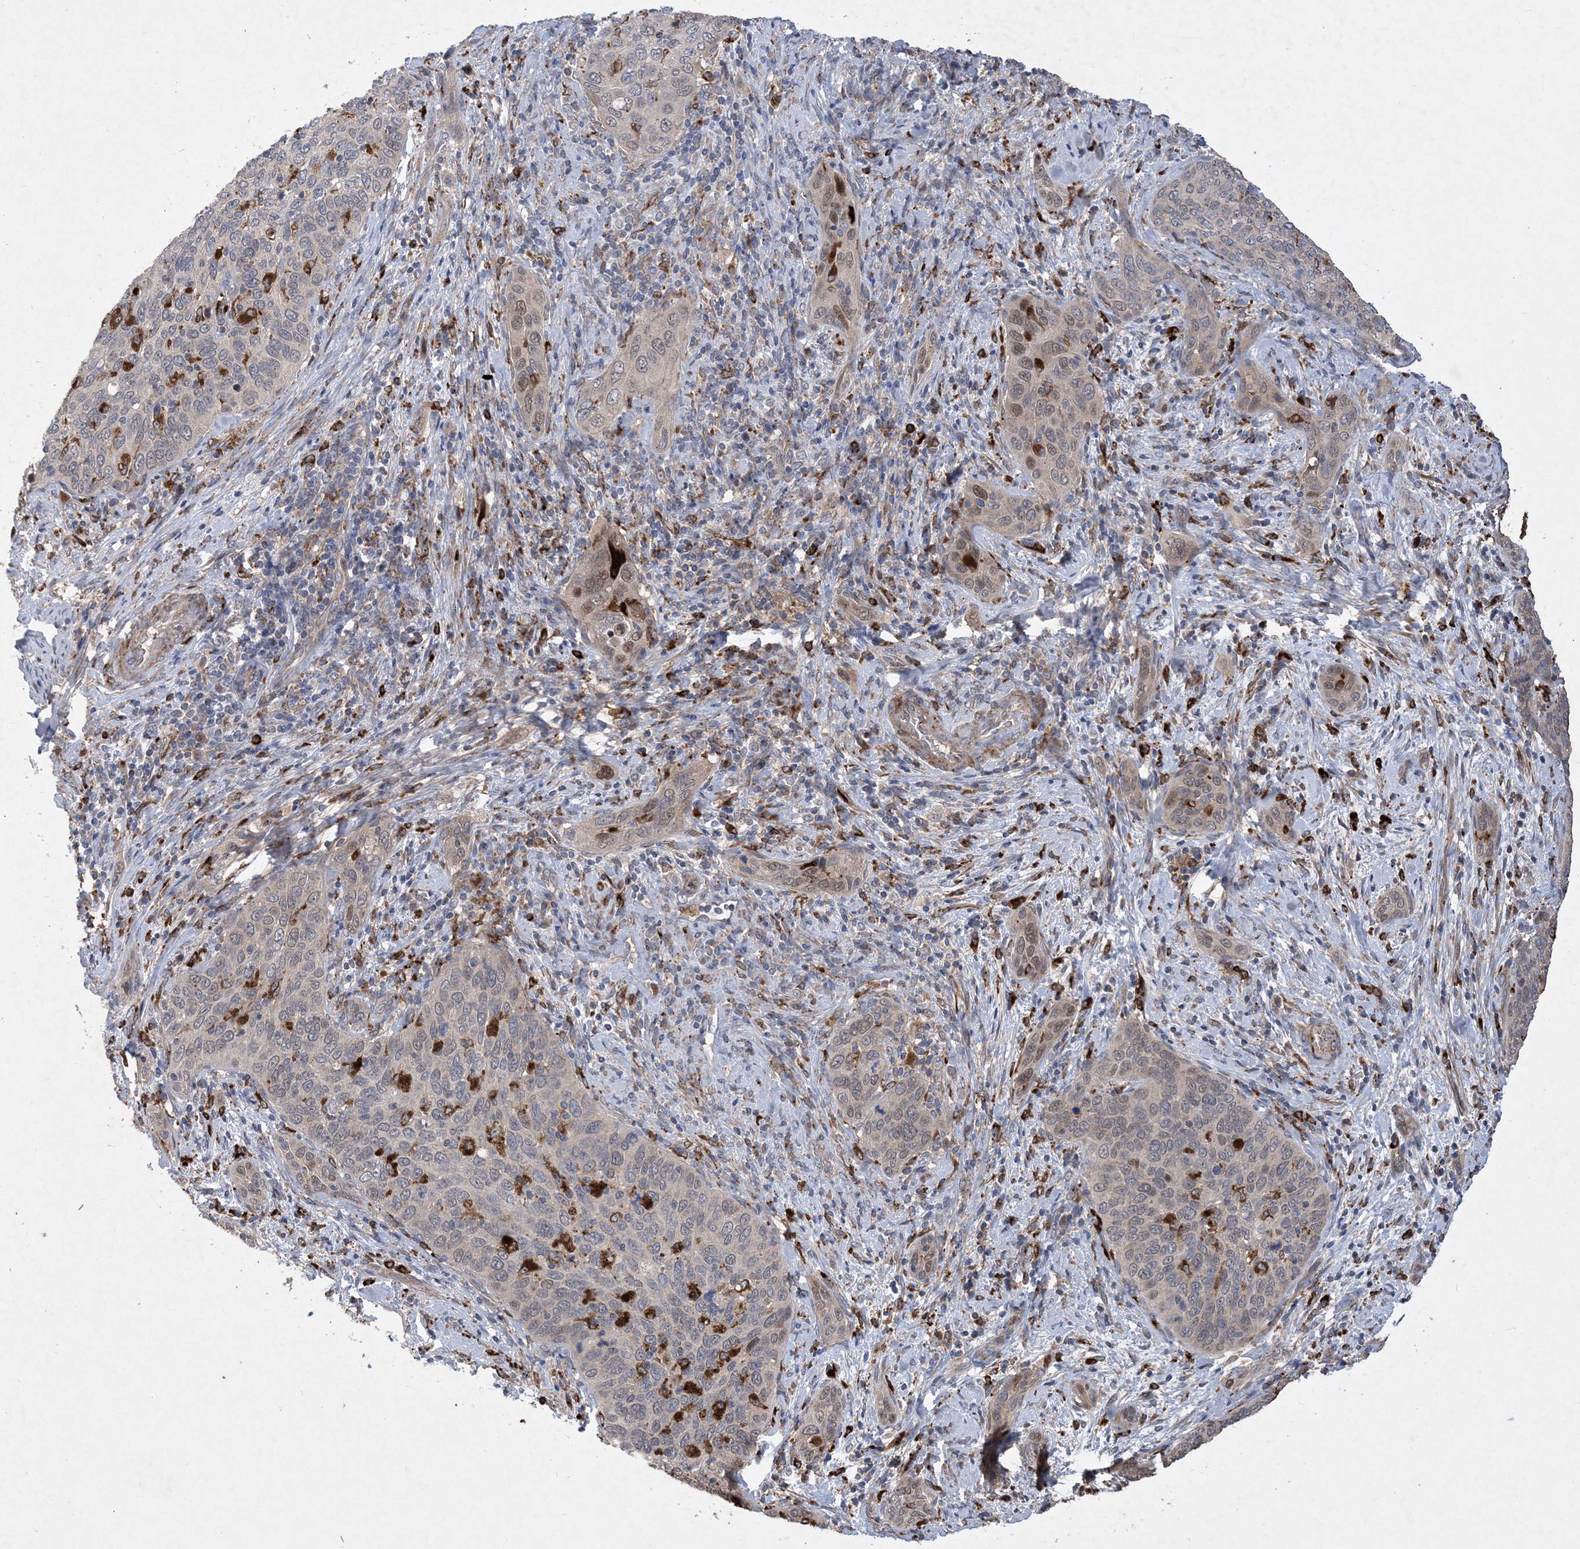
{"staining": {"intensity": "strong", "quantity": "<25%", "location": "cytoplasmic/membranous"}, "tissue": "cervical cancer", "cell_type": "Tumor cells", "image_type": "cancer", "snomed": [{"axis": "morphology", "description": "Squamous cell carcinoma, NOS"}, {"axis": "topography", "description": "Cervix"}], "caption": "Cervical squamous cell carcinoma stained for a protein shows strong cytoplasmic/membranous positivity in tumor cells.", "gene": "MASP2", "patient": {"sex": "female", "age": 60}}